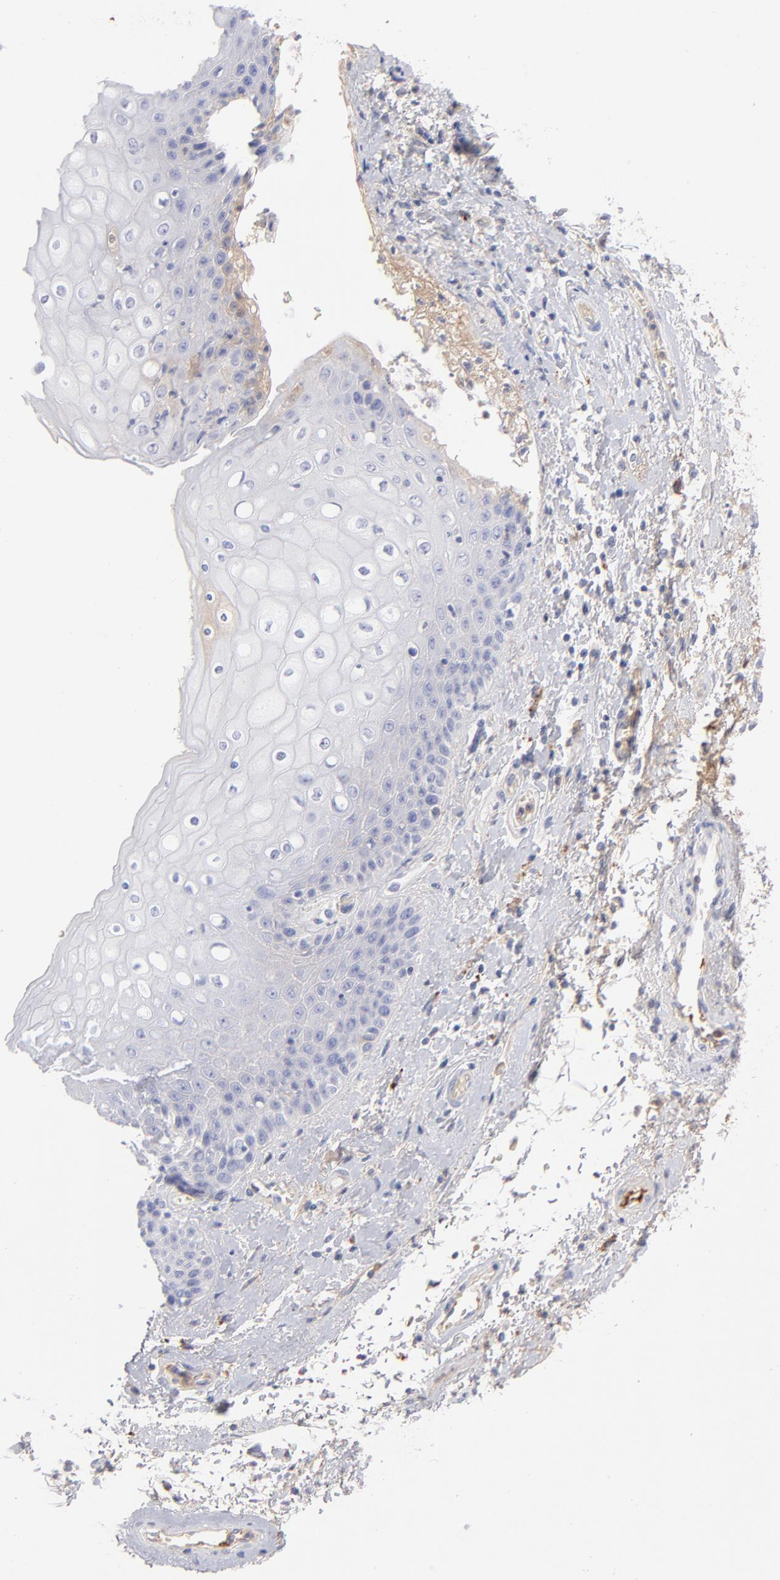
{"staining": {"intensity": "negative", "quantity": "none", "location": "none"}, "tissue": "skin", "cell_type": "Epidermal cells", "image_type": "normal", "snomed": [{"axis": "morphology", "description": "Normal tissue, NOS"}, {"axis": "topography", "description": "Anal"}], "caption": "DAB (3,3'-diaminobenzidine) immunohistochemical staining of benign human skin exhibits no significant positivity in epidermal cells.", "gene": "HP", "patient": {"sex": "female", "age": 46}}